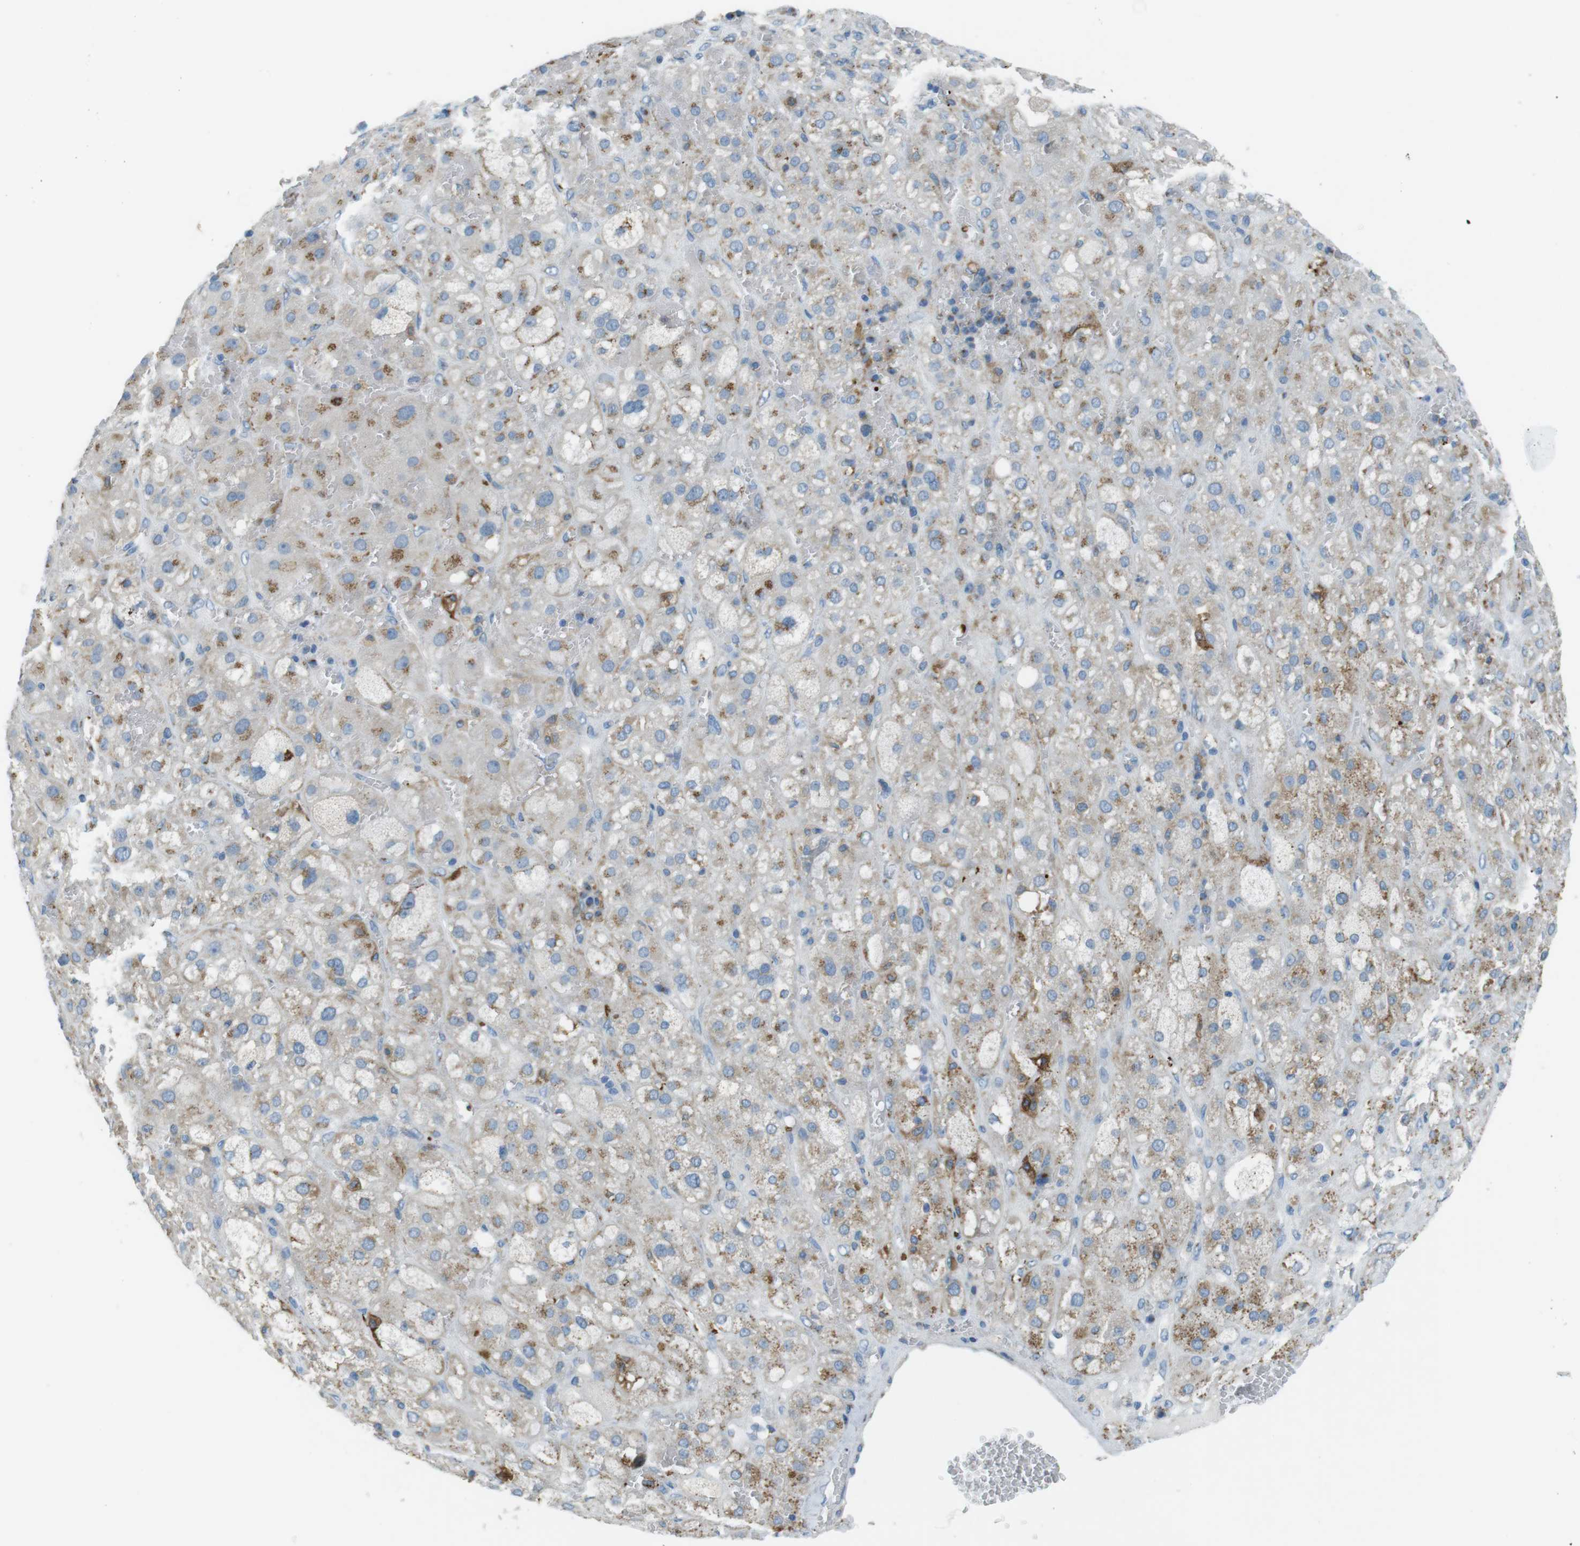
{"staining": {"intensity": "moderate", "quantity": "25%-75%", "location": "cytoplasmic/membranous"}, "tissue": "adrenal gland", "cell_type": "Glandular cells", "image_type": "normal", "snomed": [{"axis": "morphology", "description": "Normal tissue, NOS"}, {"axis": "topography", "description": "Adrenal gland"}], "caption": "Adrenal gland stained for a protein reveals moderate cytoplasmic/membranous positivity in glandular cells. The protein is shown in brown color, while the nuclei are stained blue.", "gene": "TXNDC15", "patient": {"sex": "female", "age": 47}}